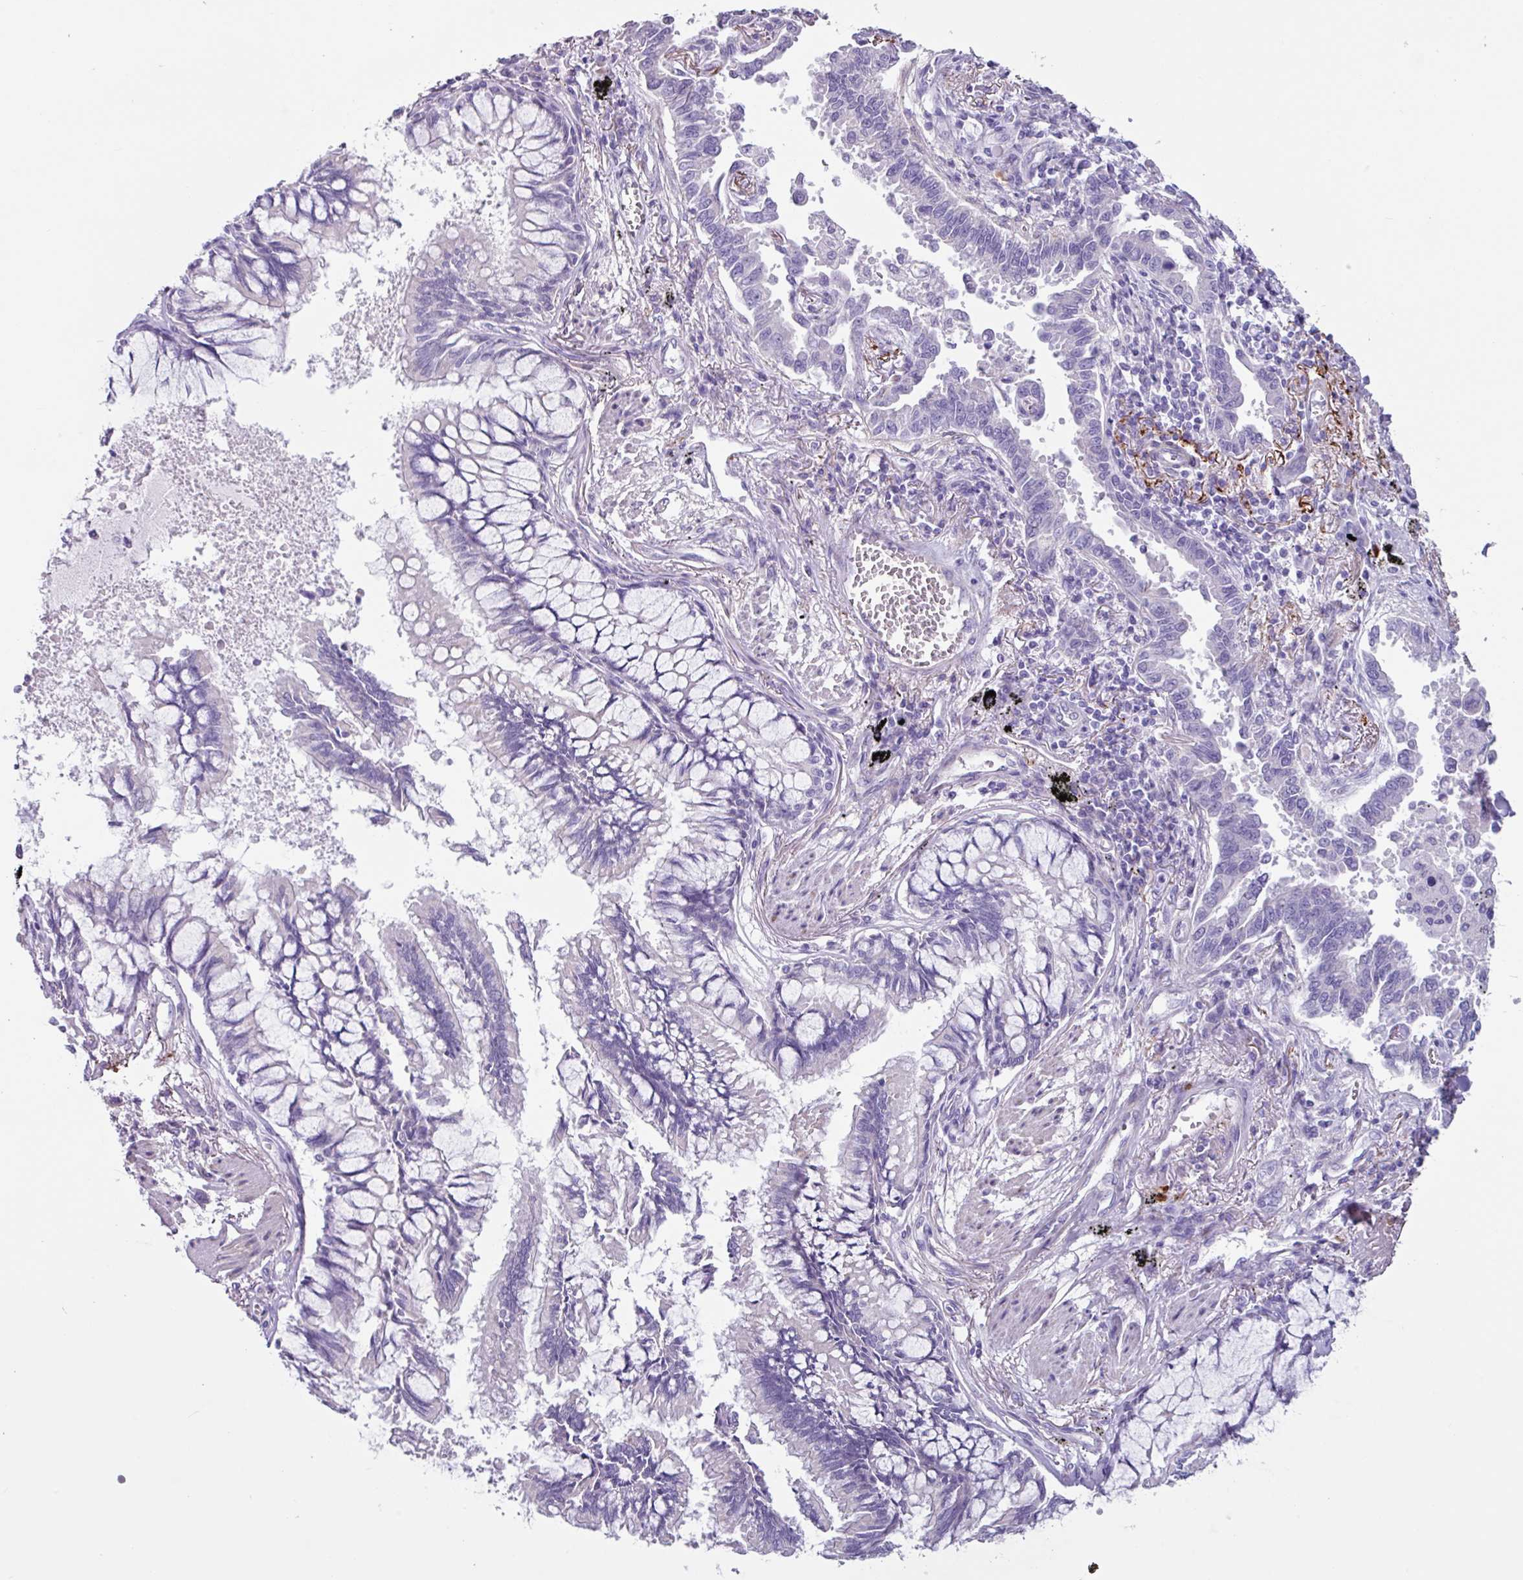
{"staining": {"intensity": "negative", "quantity": "none", "location": "none"}, "tissue": "lung cancer", "cell_type": "Tumor cells", "image_type": "cancer", "snomed": [{"axis": "morphology", "description": "Adenocarcinoma, NOS"}, {"axis": "topography", "description": "Lung"}], "caption": "The image displays no staining of tumor cells in lung adenocarcinoma. (Brightfield microscopy of DAB (3,3'-diaminobenzidine) immunohistochemistry (IHC) at high magnification).", "gene": "OTX1", "patient": {"sex": "male", "age": 67}}